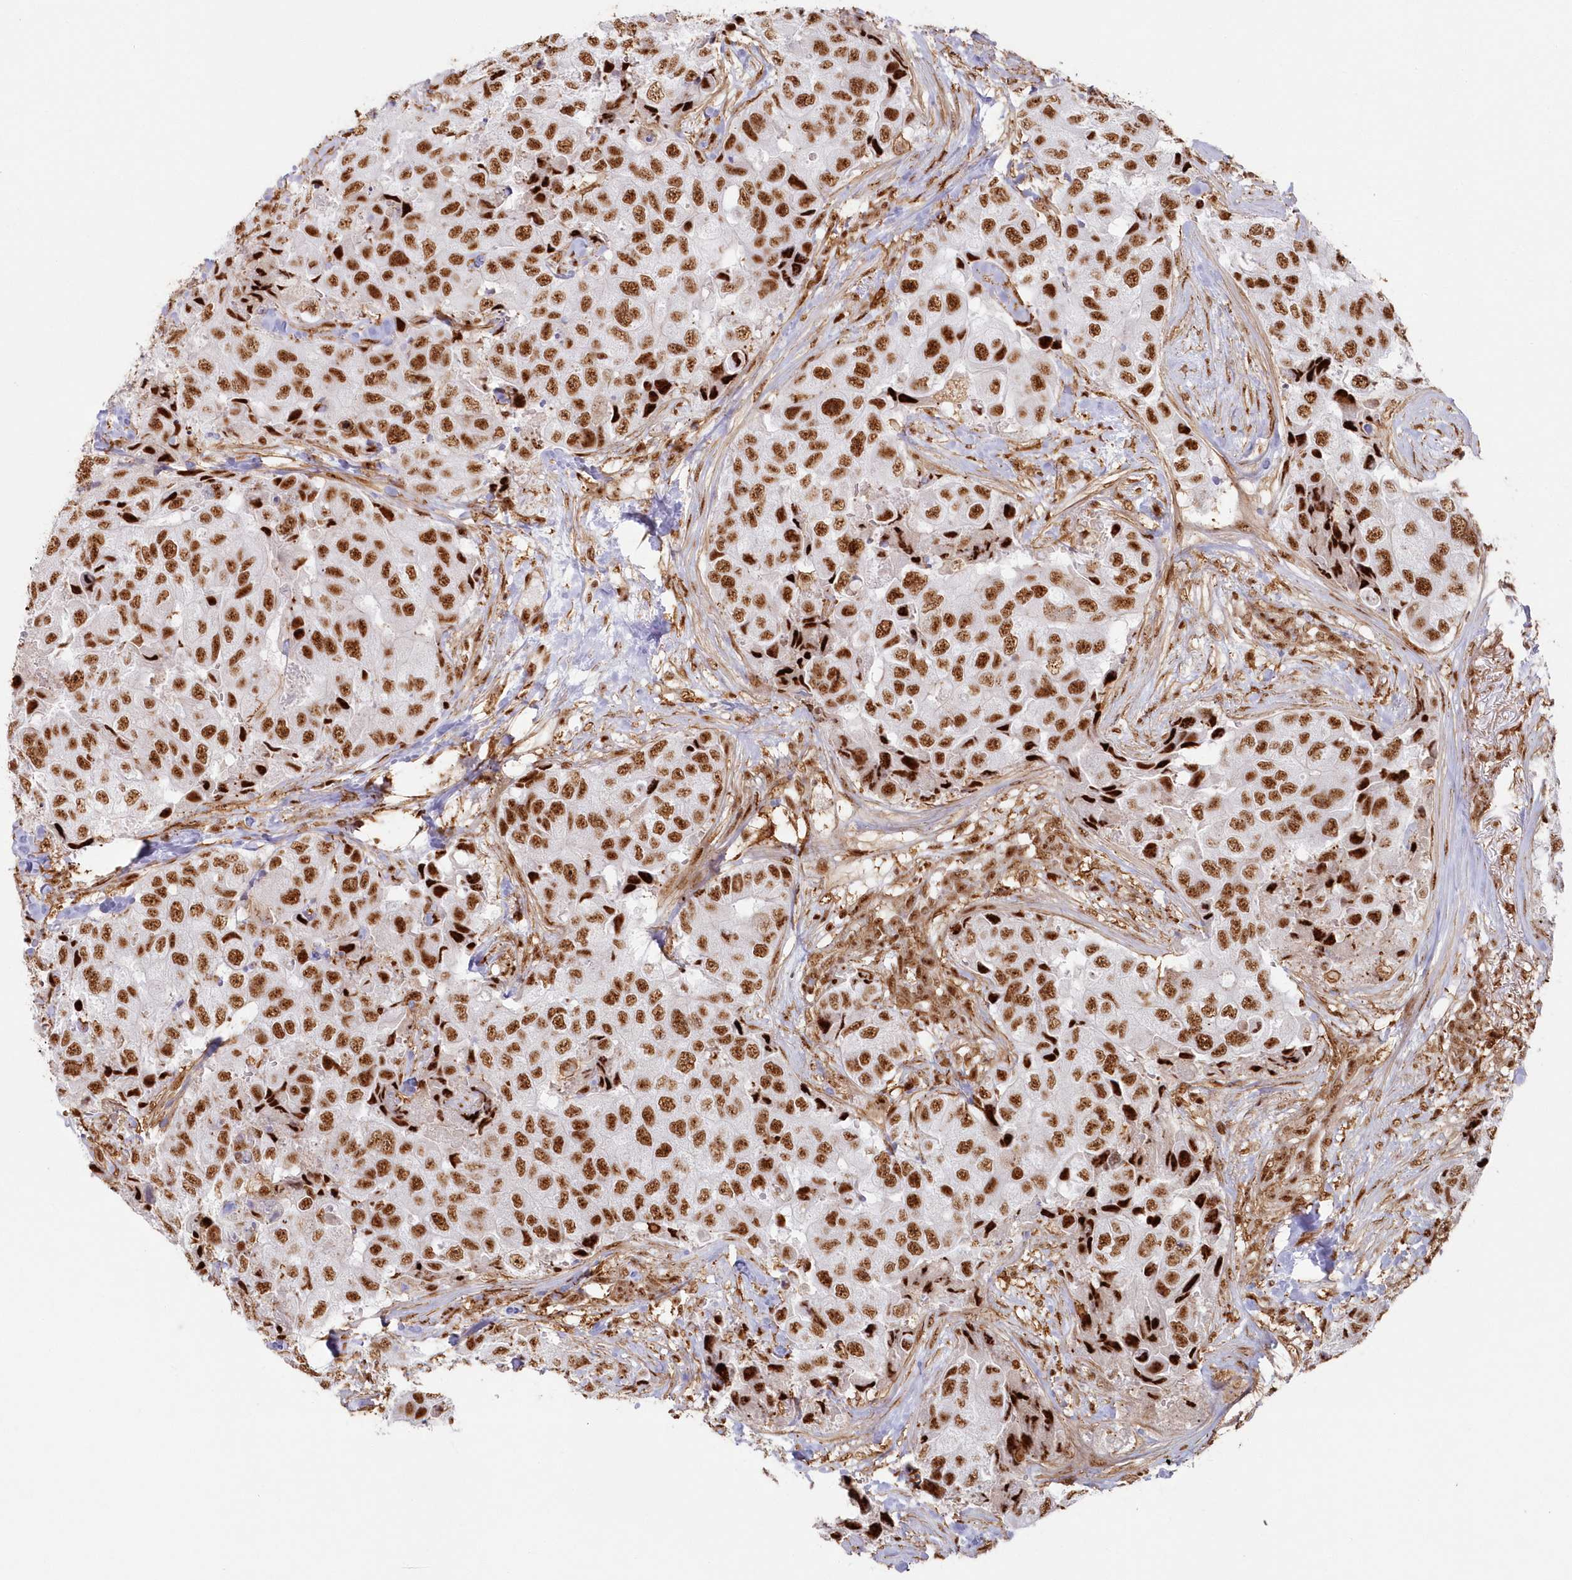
{"staining": {"intensity": "strong", "quantity": ">75%", "location": "nuclear"}, "tissue": "breast cancer", "cell_type": "Tumor cells", "image_type": "cancer", "snomed": [{"axis": "morphology", "description": "Duct carcinoma"}, {"axis": "topography", "description": "Breast"}], "caption": "IHC micrograph of neoplastic tissue: breast cancer (intraductal carcinoma) stained using immunohistochemistry (IHC) demonstrates high levels of strong protein expression localized specifically in the nuclear of tumor cells, appearing as a nuclear brown color.", "gene": "DDX46", "patient": {"sex": "female", "age": 62}}